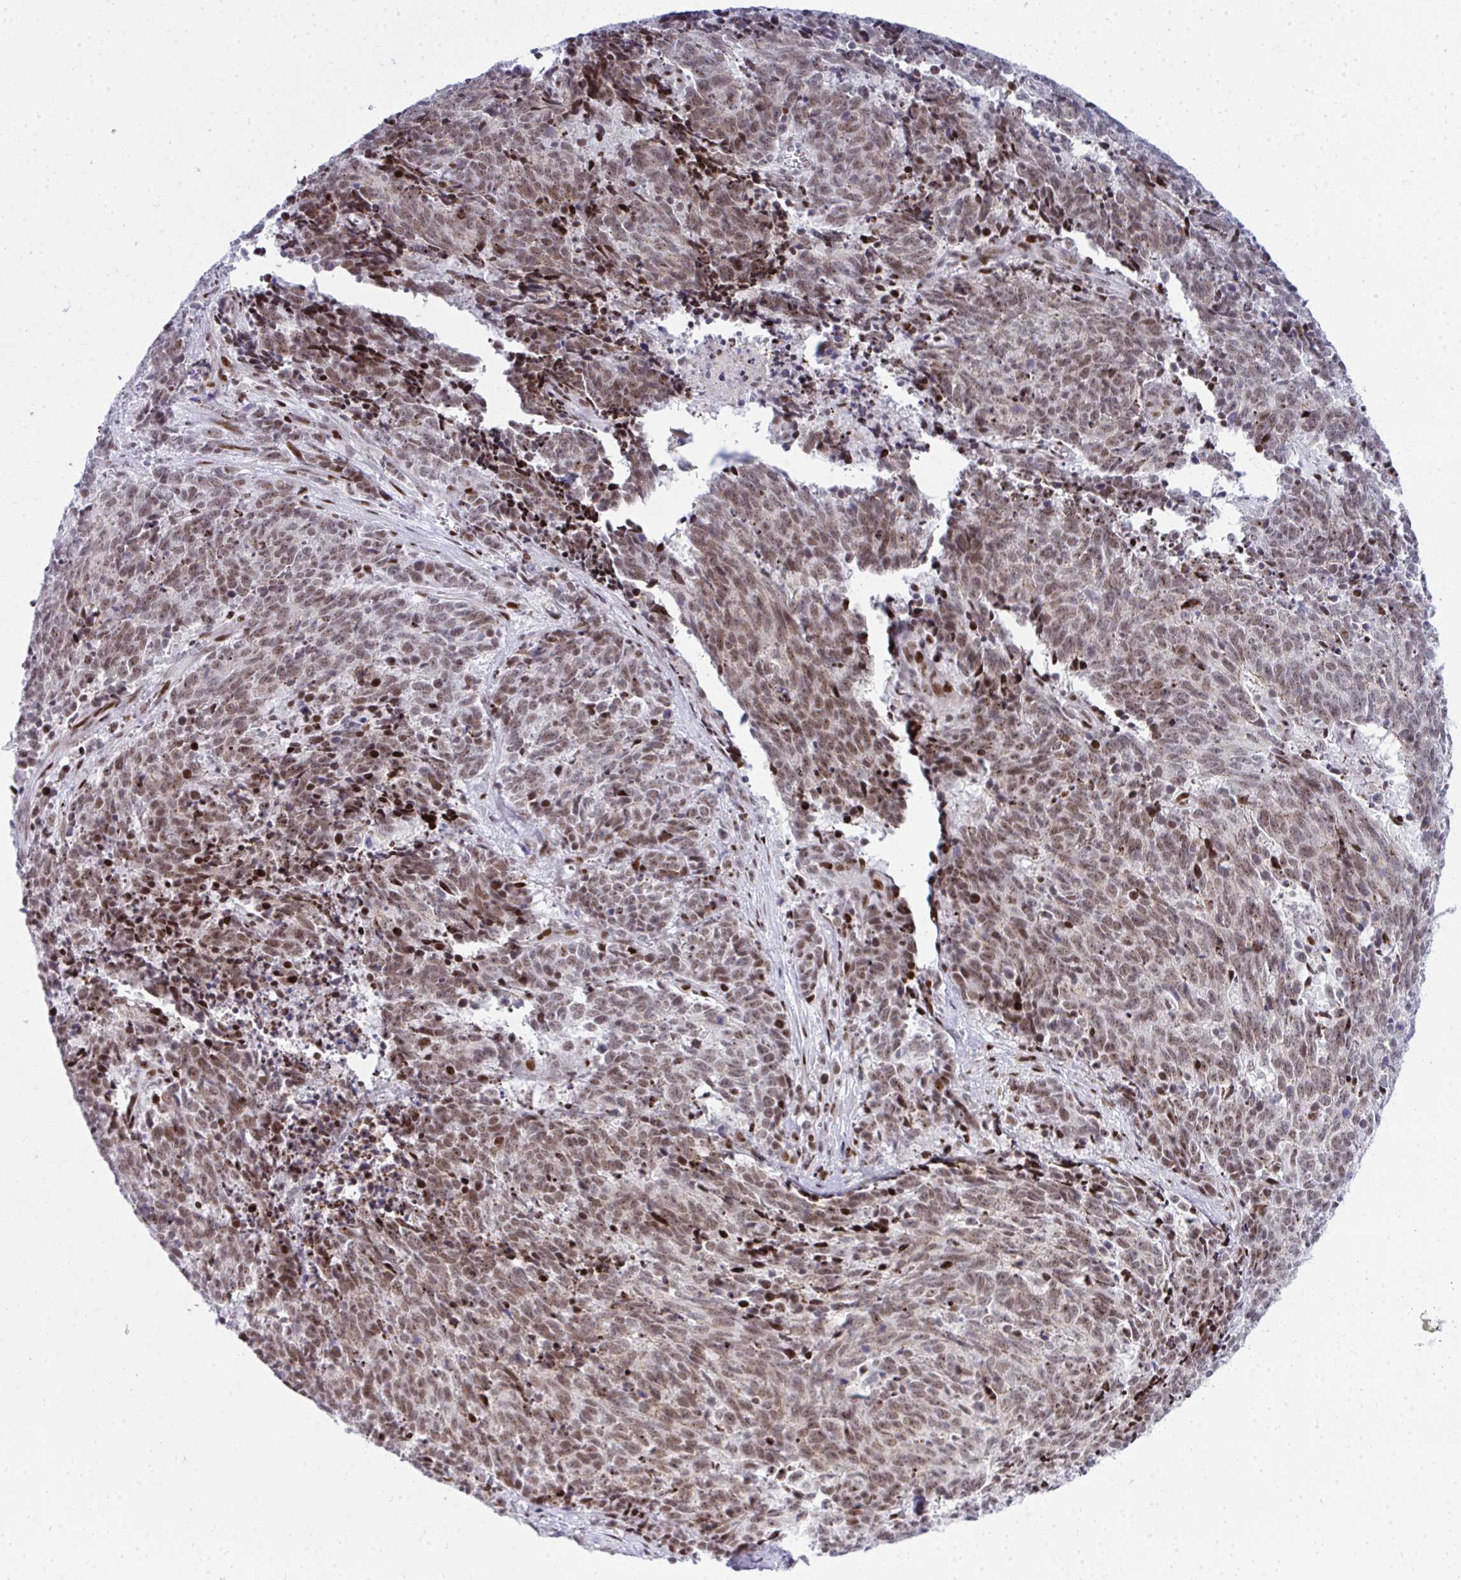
{"staining": {"intensity": "moderate", "quantity": ">75%", "location": "nuclear"}, "tissue": "cervical cancer", "cell_type": "Tumor cells", "image_type": "cancer", "snomed": [{"axis": "morphology", "description": "Squamous cell carcinoma, NOS"}, {"axis": "topography", "description": "Cervix"}], "caption": "IHC (DAB (3,3'-diaminobenzidine)) staining of squamous cell carcinoma (cervical) exhibits moderate nuclear protein staining in about >75% of tumor cells.", "gene": "GLDN", "patient": {"sex": "female", "age": 29}}